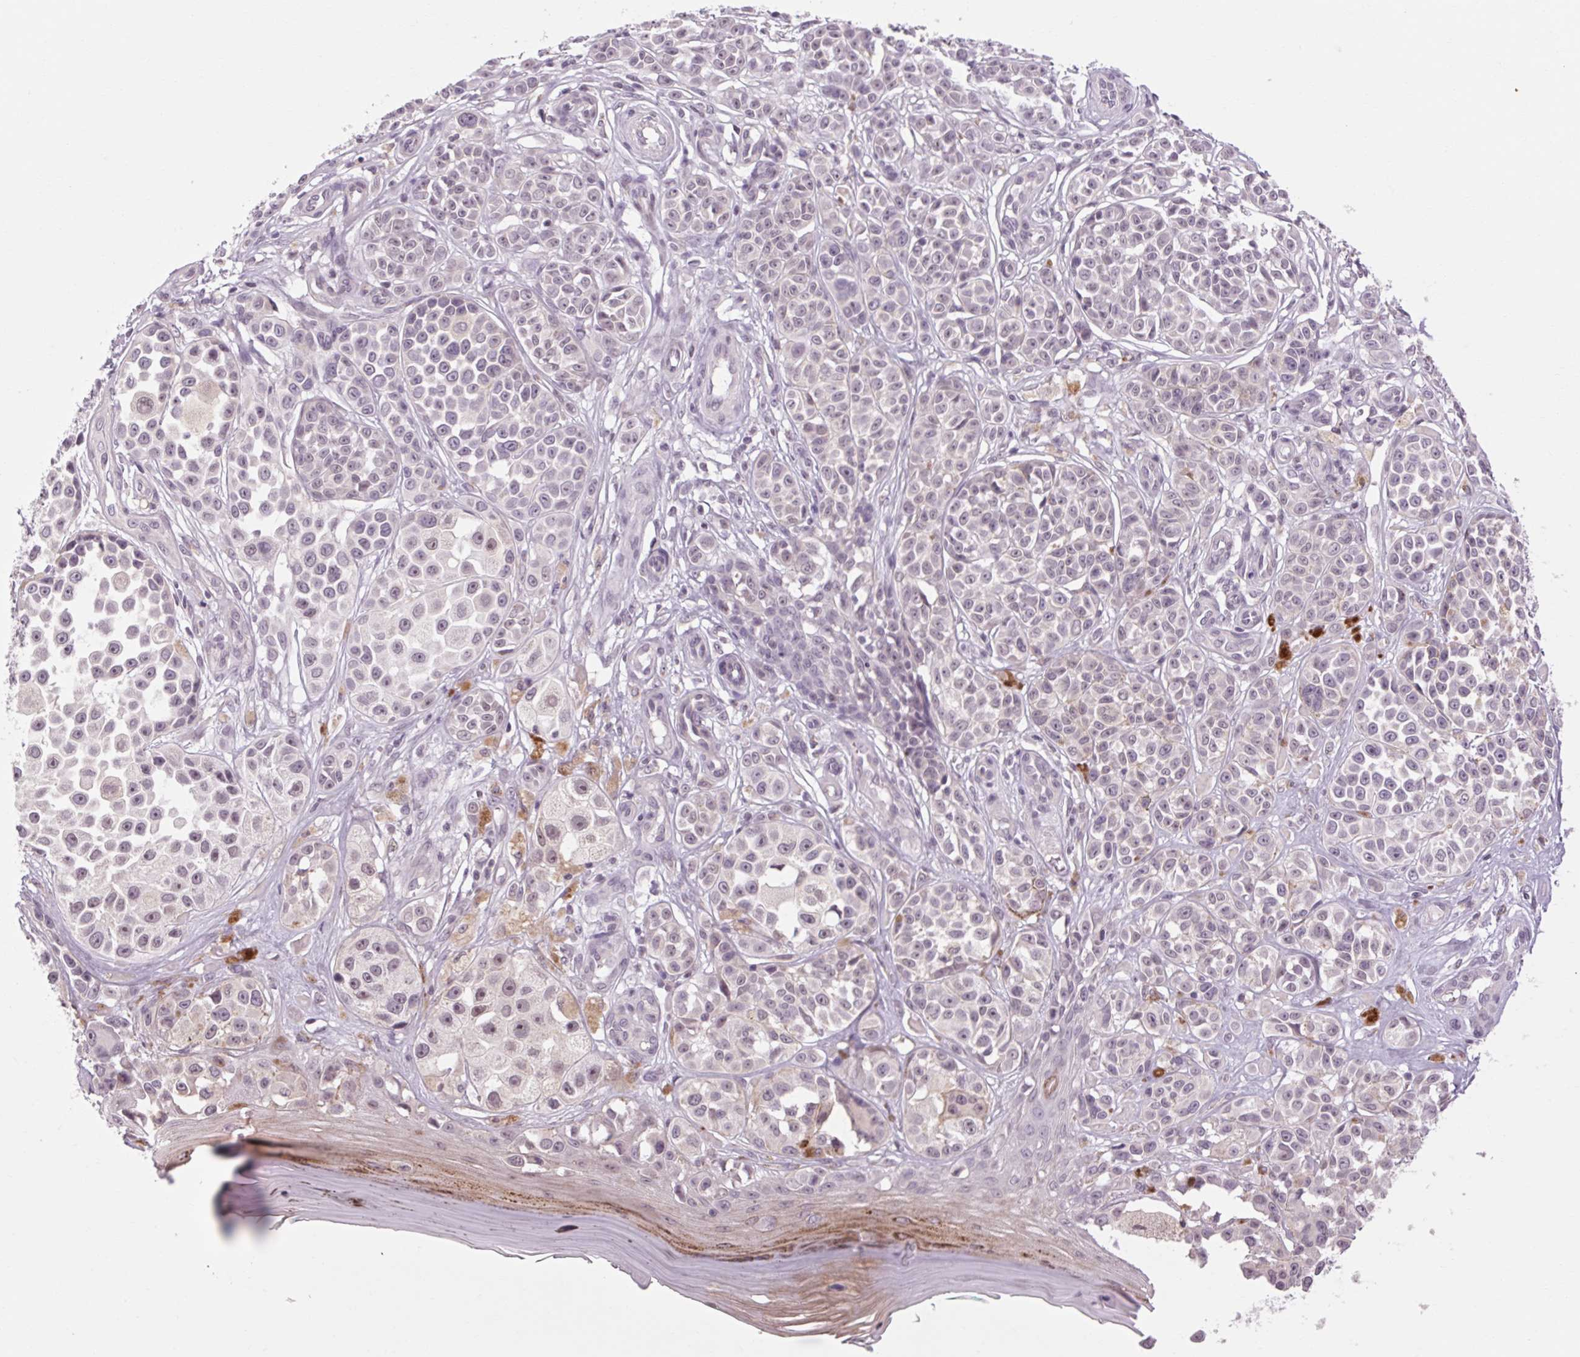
{"staining": {"intensity": "negative", "quantity": "none", "location": "none"}, "tissue": "melanoma", "cell_type": "Tumor cells", "image_type": "cancer", "snomed": [{"axis": "morphology", "description": "Malignant melanoma, NOS"}, {"axis": "topography", "description": "Skin"}], "caption": "Tumor cells are negative for protein expression in human malignant melanoma.", "gene": "KLHL40", "patient": {"sex": "female", "age": 90}}